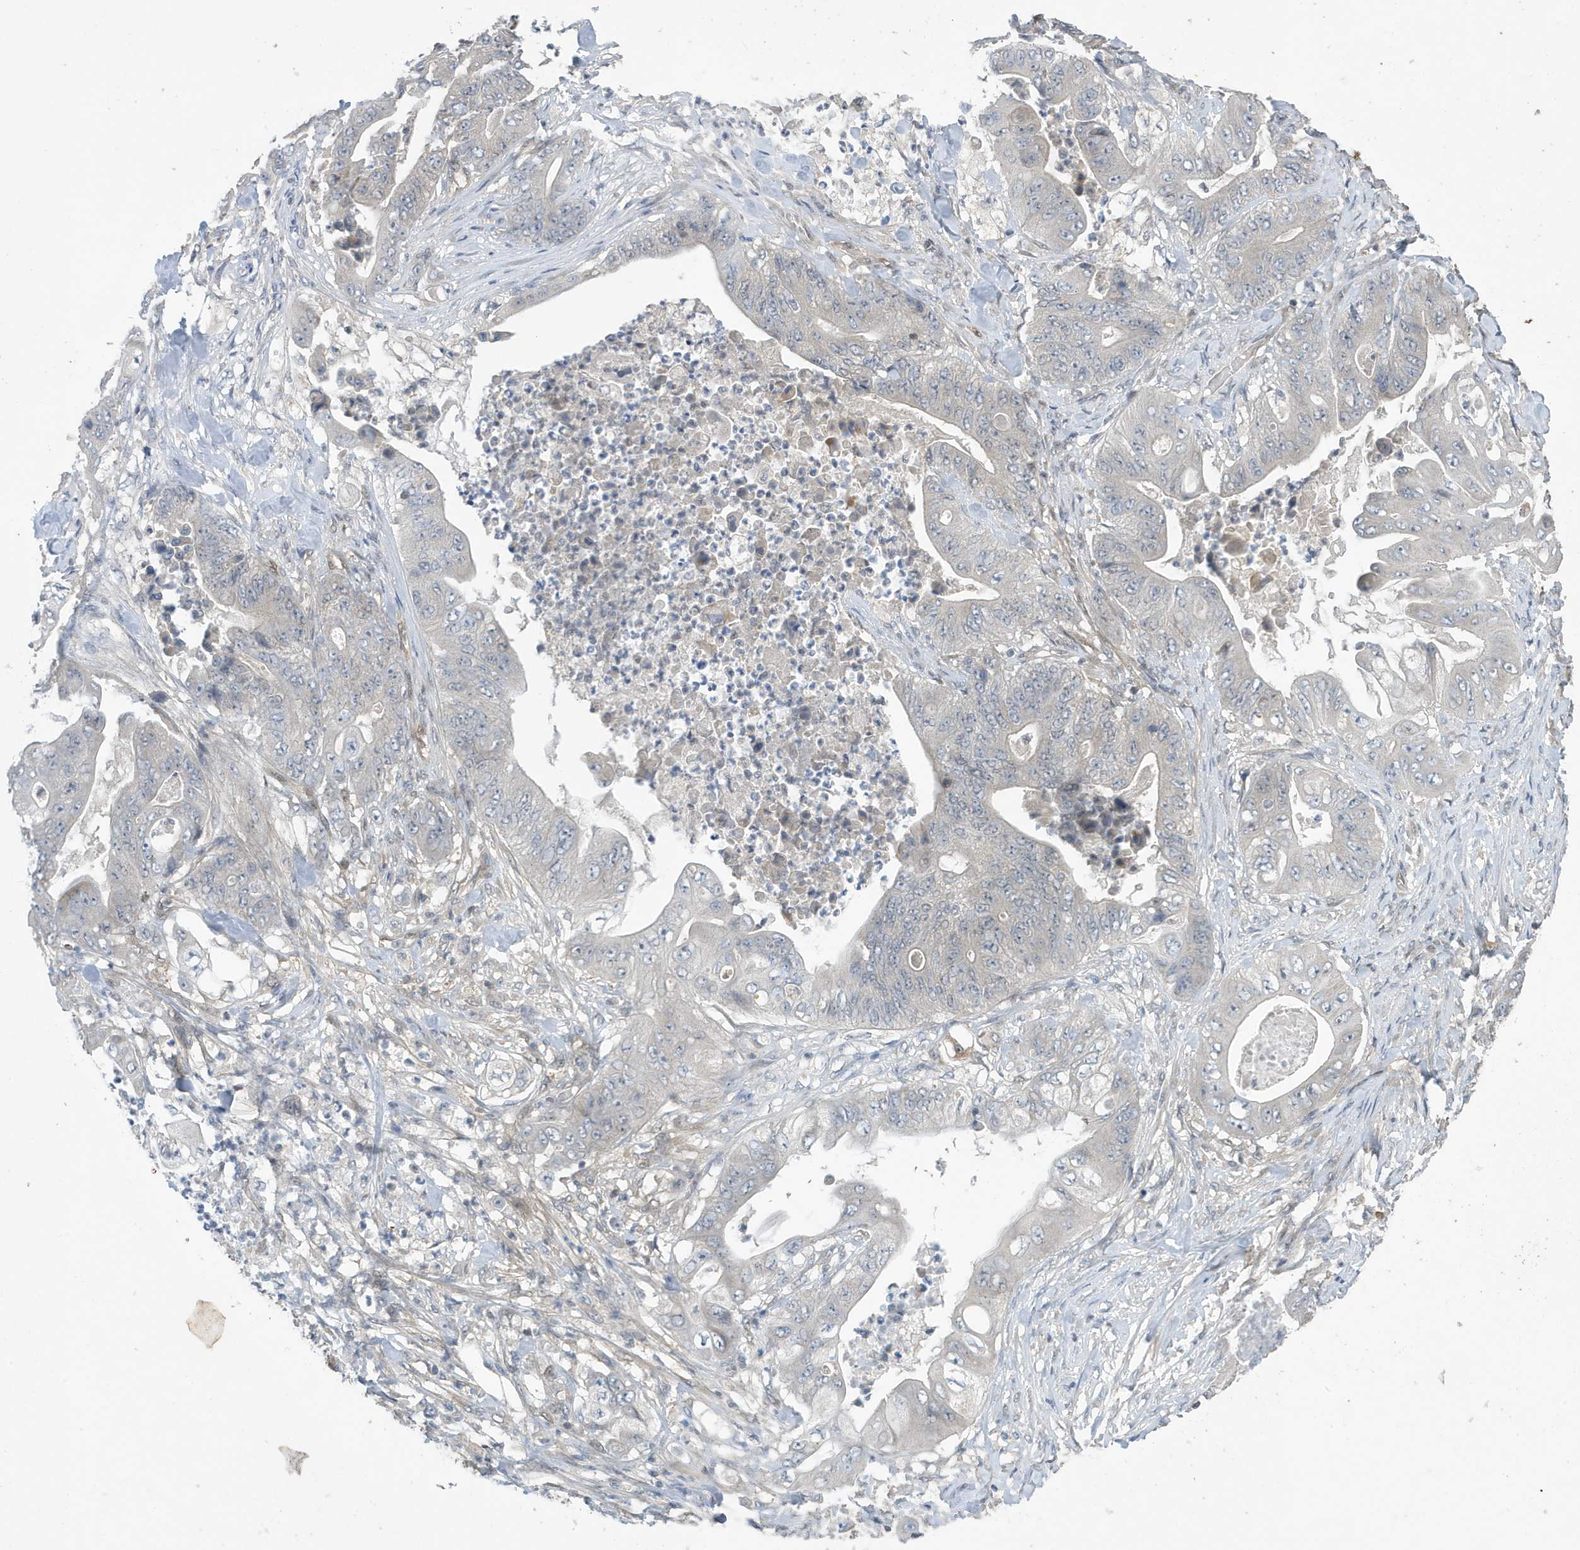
{"staining": {"intensity": "negative", "quantity": "none", "location": "none"}, "tissue": "stomach cancer", "cell_type": "Tumor cells", "image_type": "cancer", "snomed": [{"axis": "morphology", "description": "Adenocarcinoma, NOS"}, {"axis": "topography", "description": "Stomach"}], "caption": "Tumor cells show no significant protein staining in adenocarcinoma (stomach).", "gene": "NCOA7", "patient": {"sex": "female", "age": 73}}